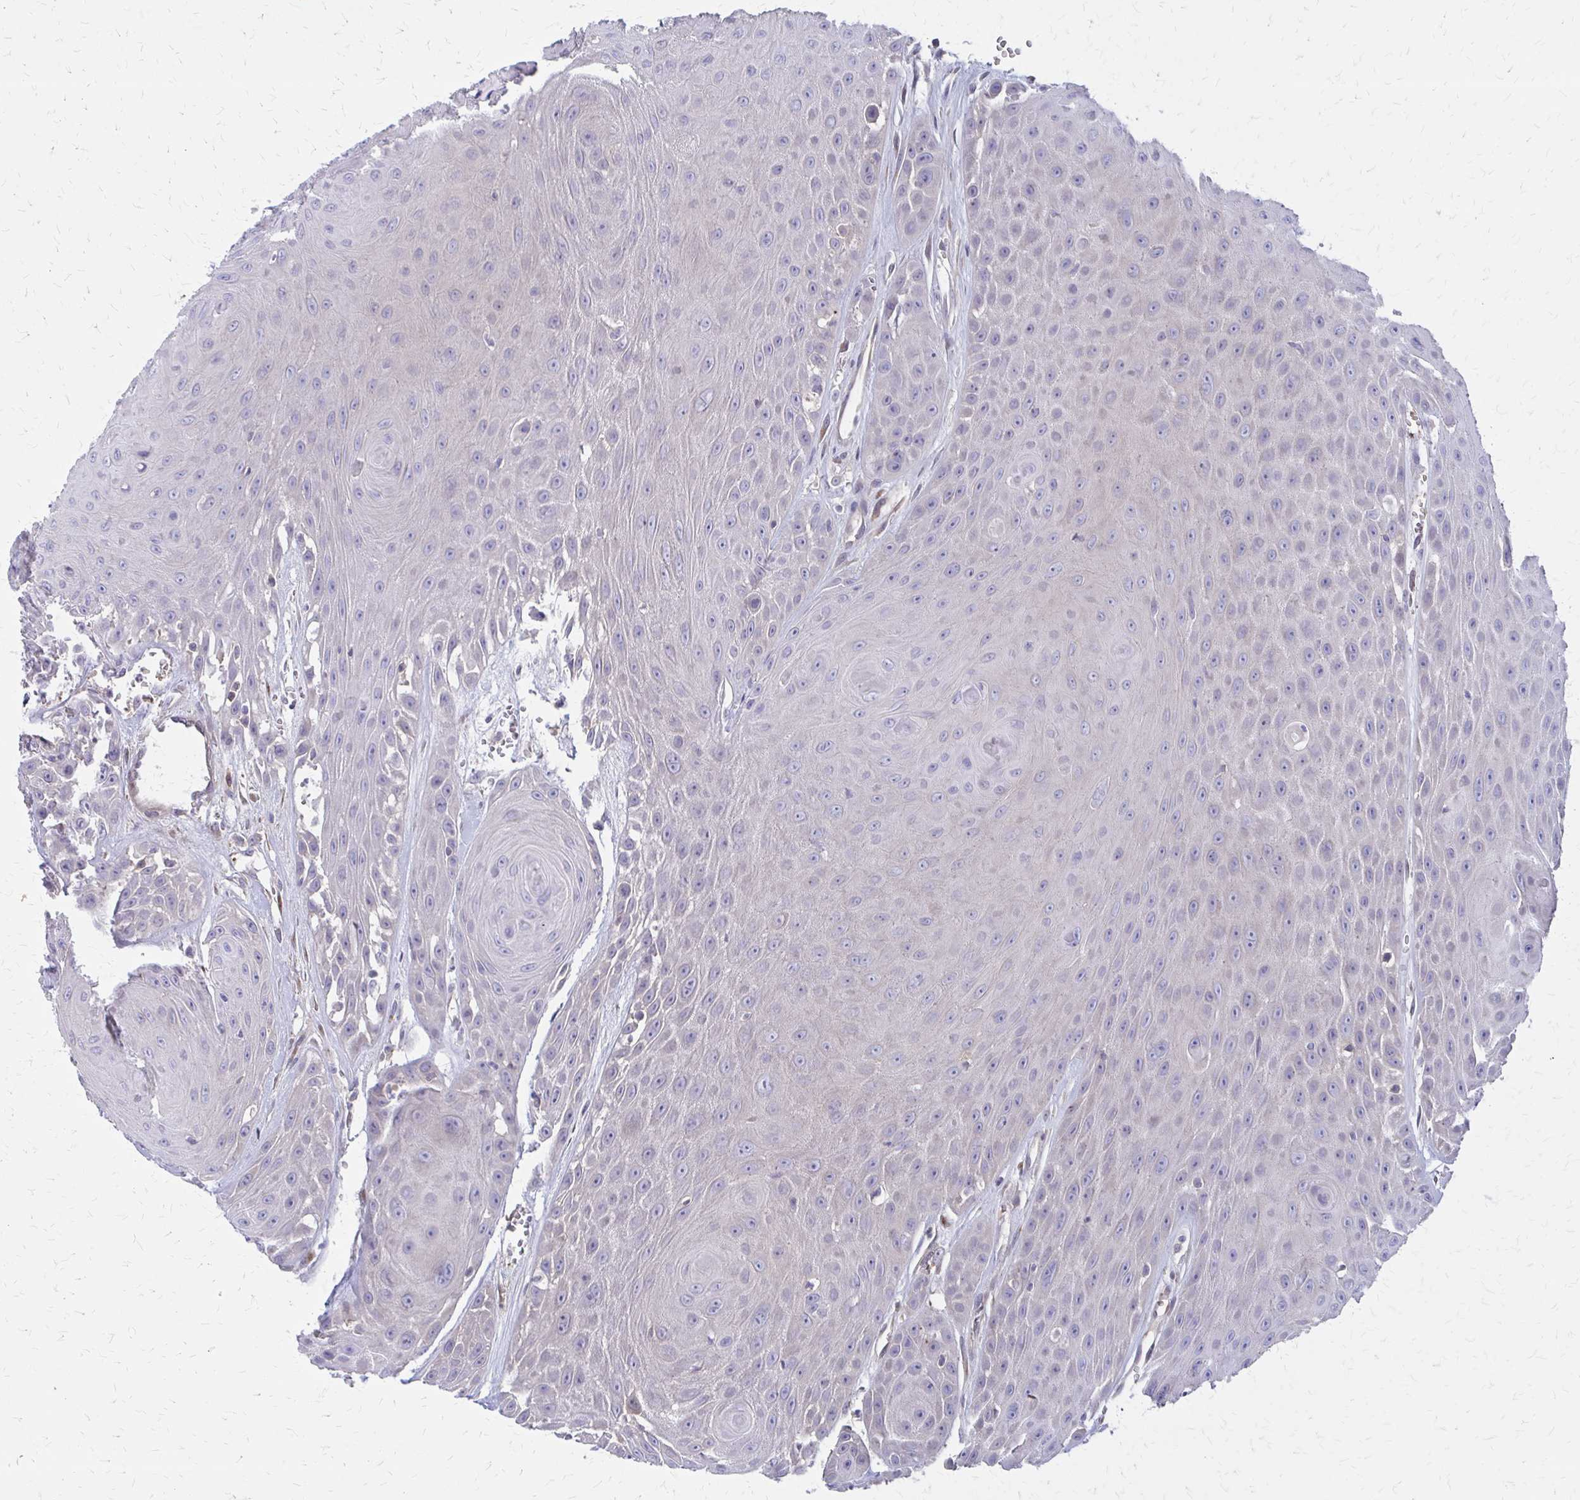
{"staining": {"intensity": "negative", "quantity": "none", "location": "none"}, "tissue": "head and neck cancer", "cell_type": "Tumor cells", "image_type": "cancer", "snomed": [{"axis": "morphology", "description": "Squamous cell carcinoma, NOS"}, {"axis": "topography", "description": "Oral tissue"}, {"axis": "topography", "description": "Head-Neck"}], "caption": "High magnification brightfield microscopy of squamous cell carcinoma (head and neck) stained with DAB (brown) and counterstained with hematoxylin (blue): tumor cells show no significant expression.", "gene": "IFI44L", "patient": {"sex": "male", "age": 81}}